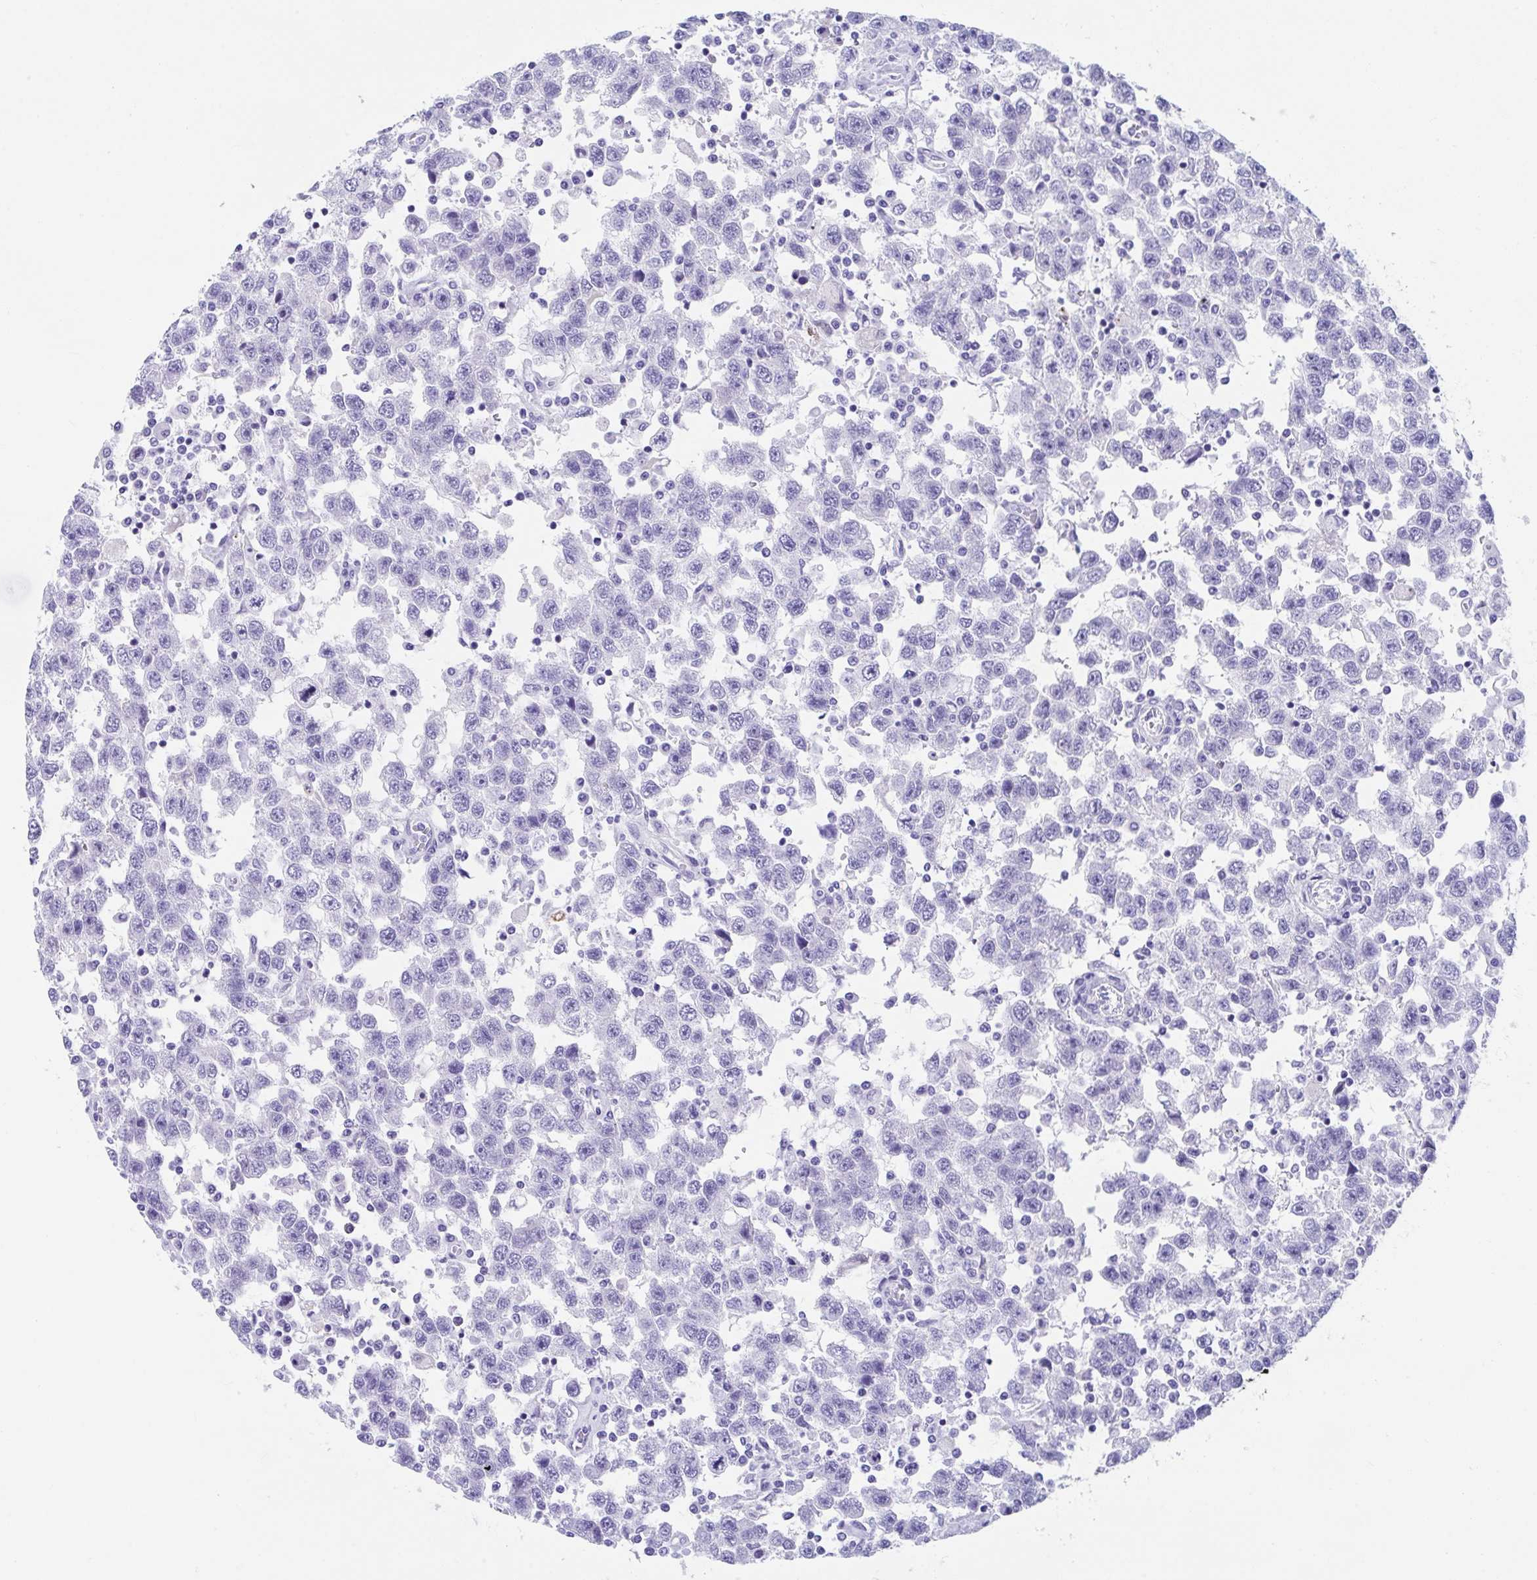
{"staining": {"intensity": "negative", "quantity": "none", "location": "none"}, "tissue": "testis cancer", "cell_type": "Tumor cells", "image_type": "cancer", "snomed": [{"axis": "morphology", "description": "Seminoma, NOS"}, {"axis": "topography", "description": "Testis"}], "caption": "A micrograph of seminoma (testis) stained for a protein demonstrates no brown staining in tumor cells.", "gene": "TTC30B", "patient": {"sex": "male", "age": 41}}